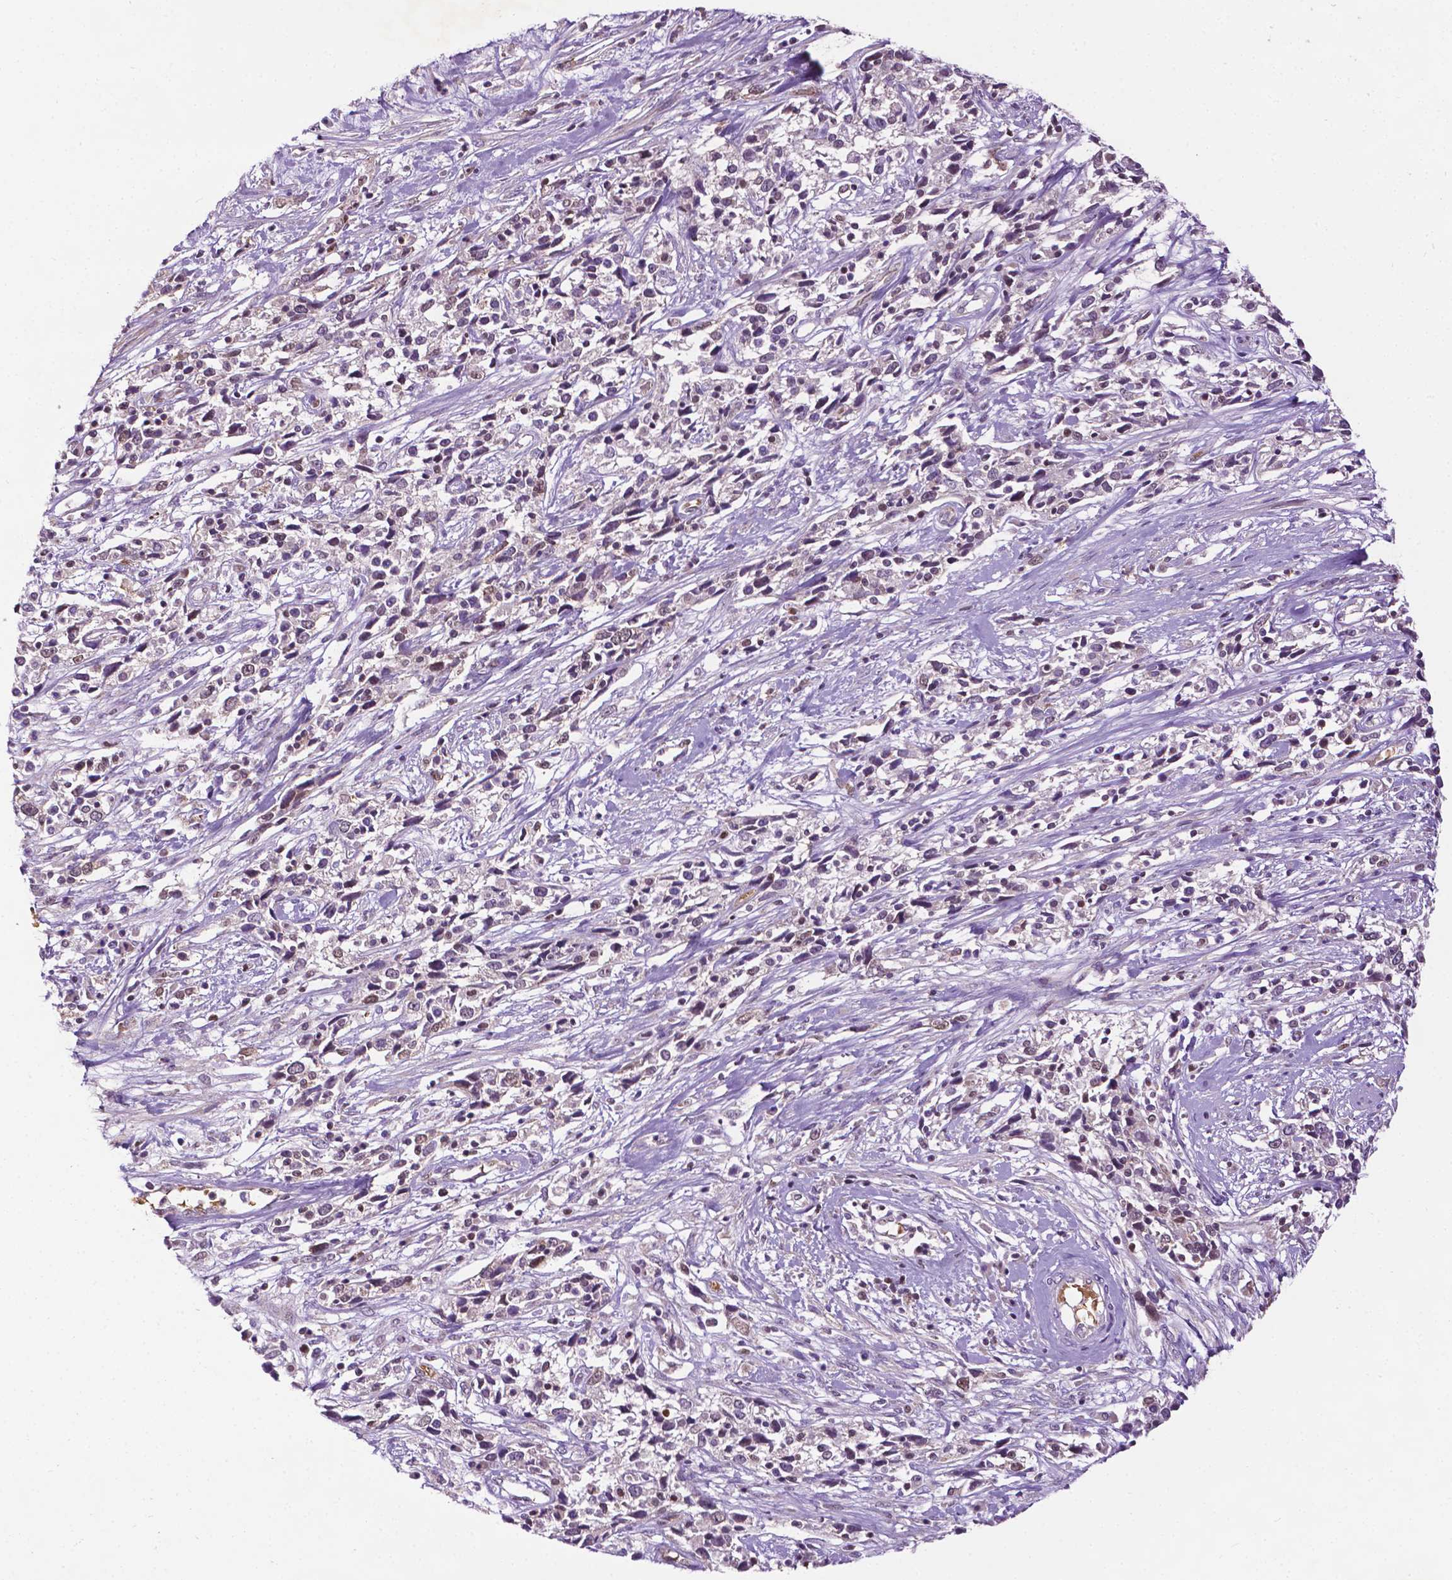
{"staining": {"intensity": "weak", "quantity": "<25%", "location": "nuclear"}, "tissue": "cervical cancer", "cell_type": "Tumor cells", "image_type": "cancer", "snomed": [{"axis": "morphology", "description": "Adenocarcinoma, NOS"}, {"axis": "topography", "description": "Cervix"}], "caption": "Immunohistochemical staining of human cervical cancer (adenocarcinoma) displays no significant expression in tumor cells. Nuclei are stained in blue.", "gene": "ZNF41", "patient": {"sex": "female", "age": 40}}